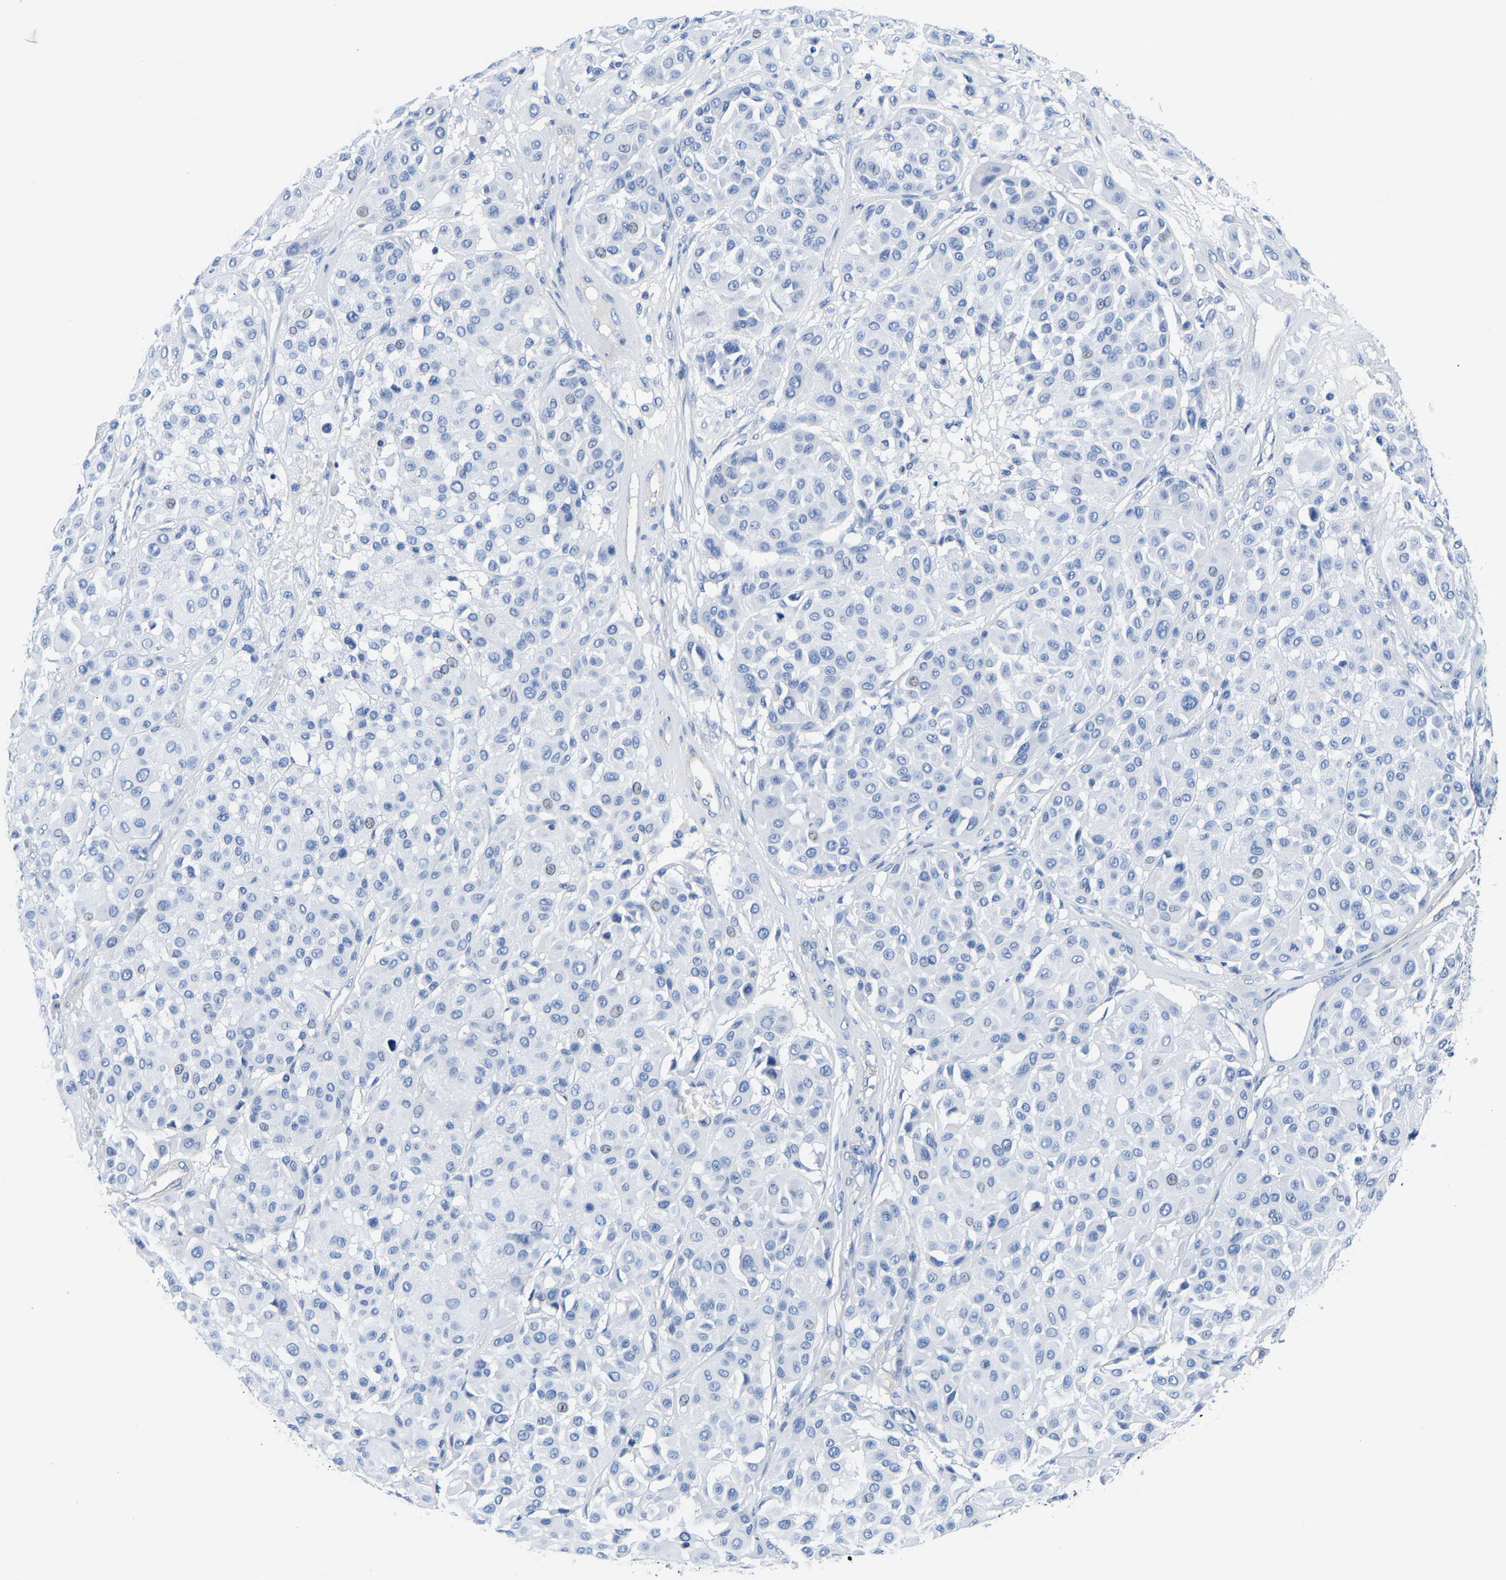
{"staining": {"intensity": "negative", "quantity": "none", "location": "none"}, "tissue": "melanoma", "cell_type": "Tumor cells", "image_type": "cancer", "snomed": [{"axis": "morphology", "description": "Malignant melanoma, Metastatic site"}, {"axis": "topography", "description": "Soft tissue"}], "caption": "Tumor cells are negative for brown protein staining in melanoma.", "gene": "UPK3A", "patient": {"sex": "male", "age": 41}}